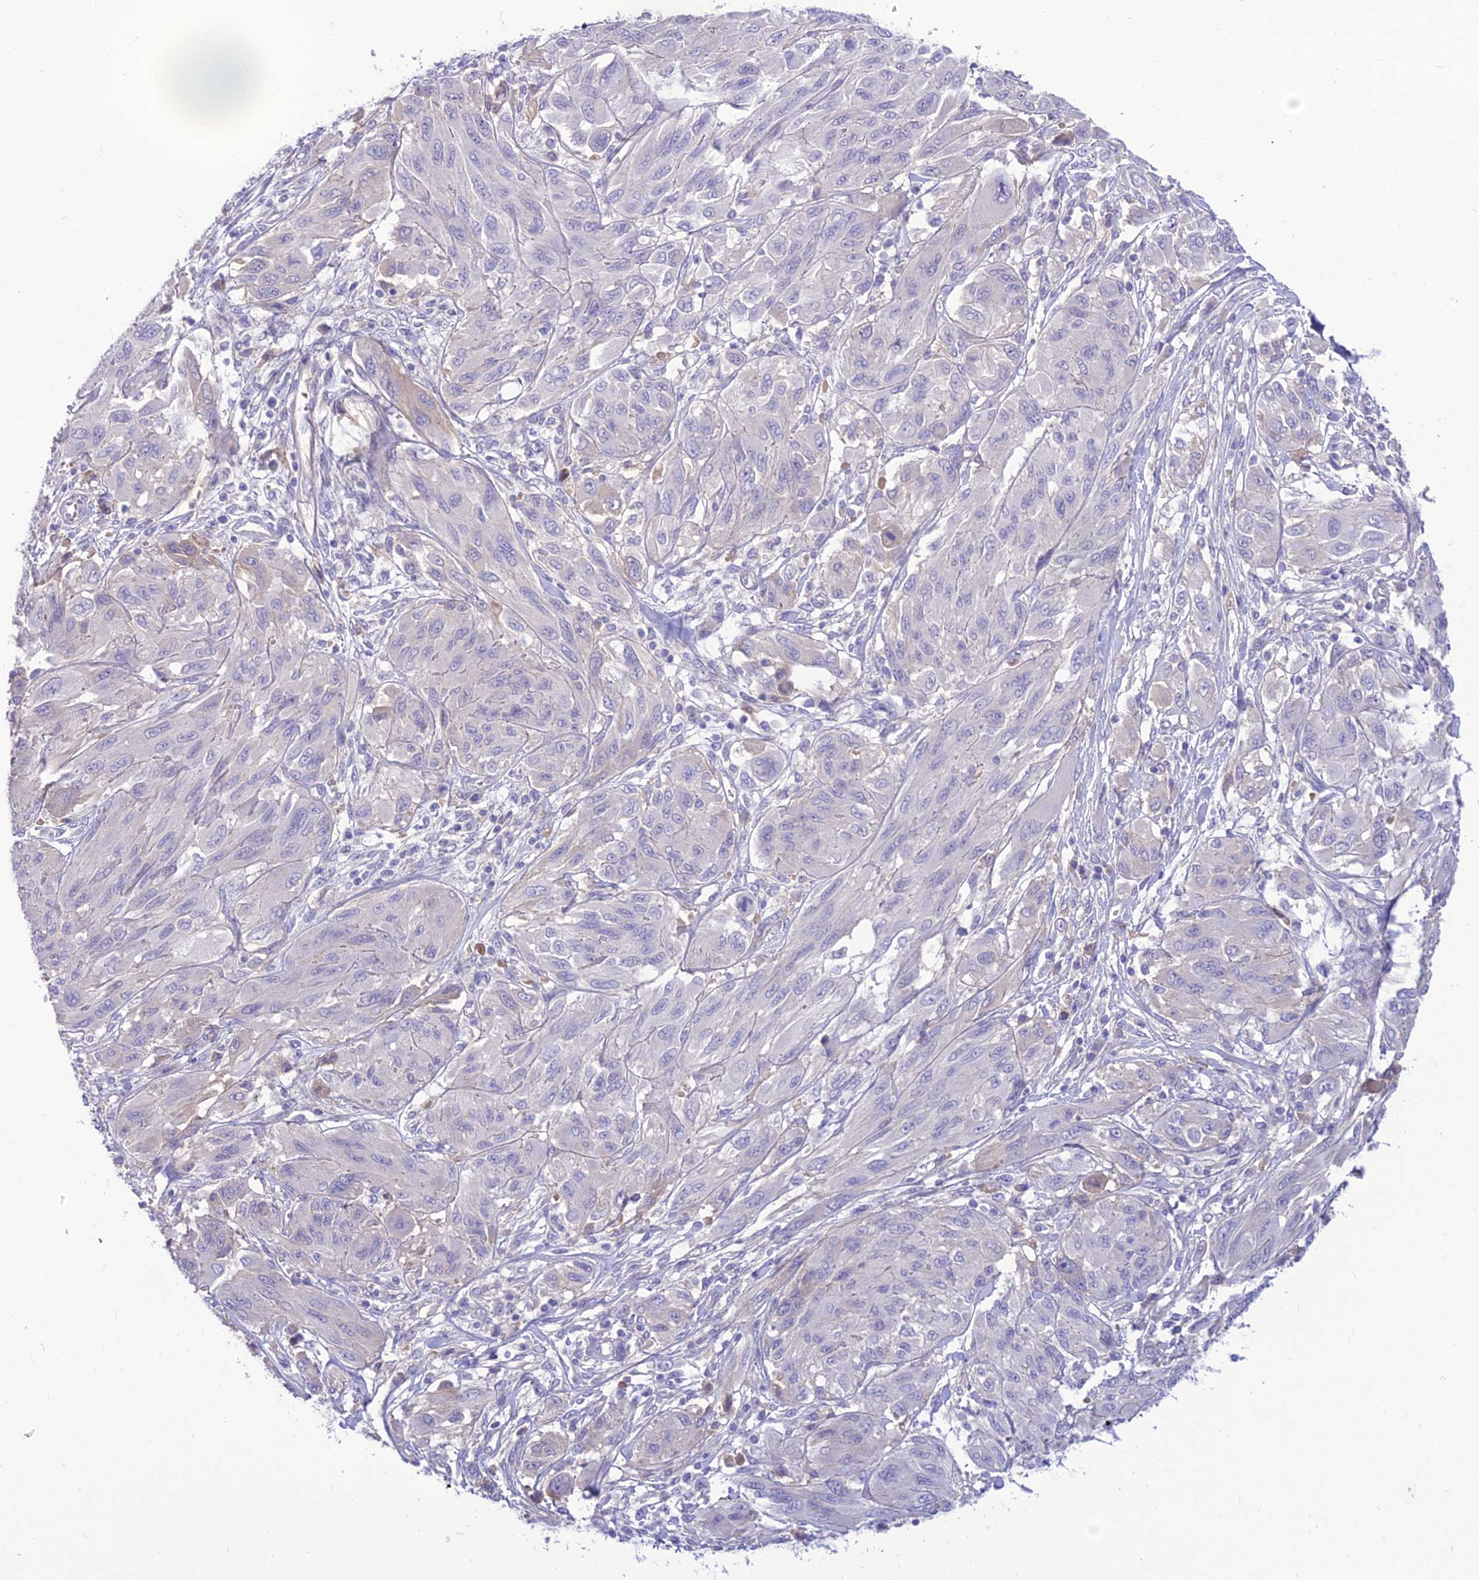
{"staining": {"intensity": "negative", "quantity": "none", "location": "none"}, "tissue": "melanoma", "cell_type": "Tumor cells", "image_type": "cancer", "snomed": [{"axis": "morphology", "description": "Malignant melanoma, NOS"}, {"axis": "topography", "description": "Skin"}], "caption": "Immunohistochemistry (IHC) image of neoplastic tissue: human melanoma stained with DAB (3,3'-diaminobenzidine) reveals no significant protein staining in tumor cells.", "gene": "TEKT3", "patient": {"sex": "female", "age": 91}}